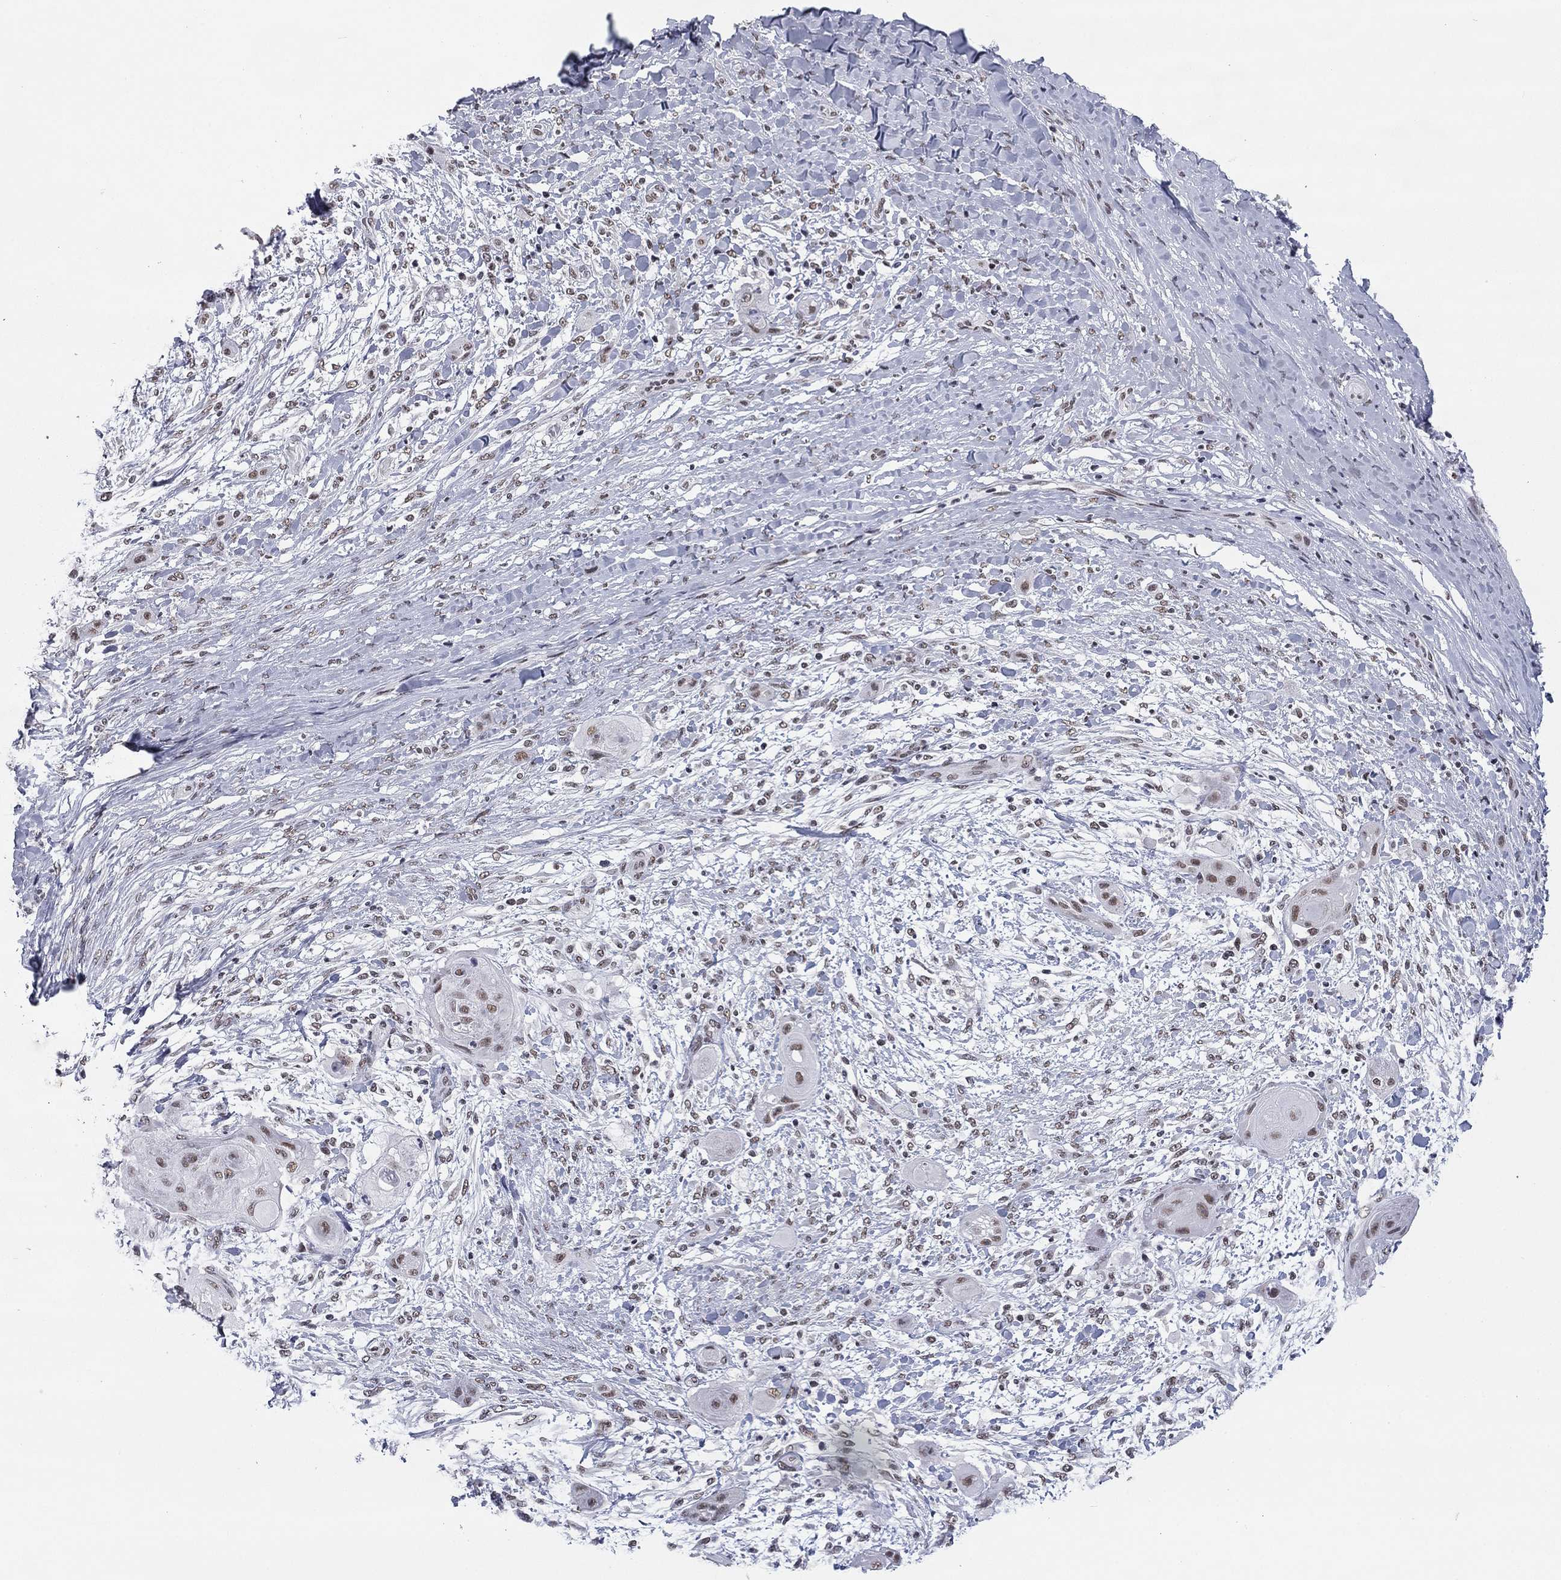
{"staining": {"intensity": "moderate", "quantity": "25%-75%", "location": "nuclear"}, "tissue": "skin cancer", "cell_type": "Tumor cells", "image_type": "cancer", "snomed": [{"axis": "morphology", "description": "Squamous cell carcinoma, NOS"}, {"axis": "topography", "description": "Skin"}], "caption": "Immunohistochemistry photomicrograph of human skin cancer (squamous cell carcinoma) stained for a protein (brown), which displays medium levels of moderate nuclear expression in about 25%-75% of tumor cells.", "gene": "ETV5", "patient": {"sex": "male", "age": 62}}